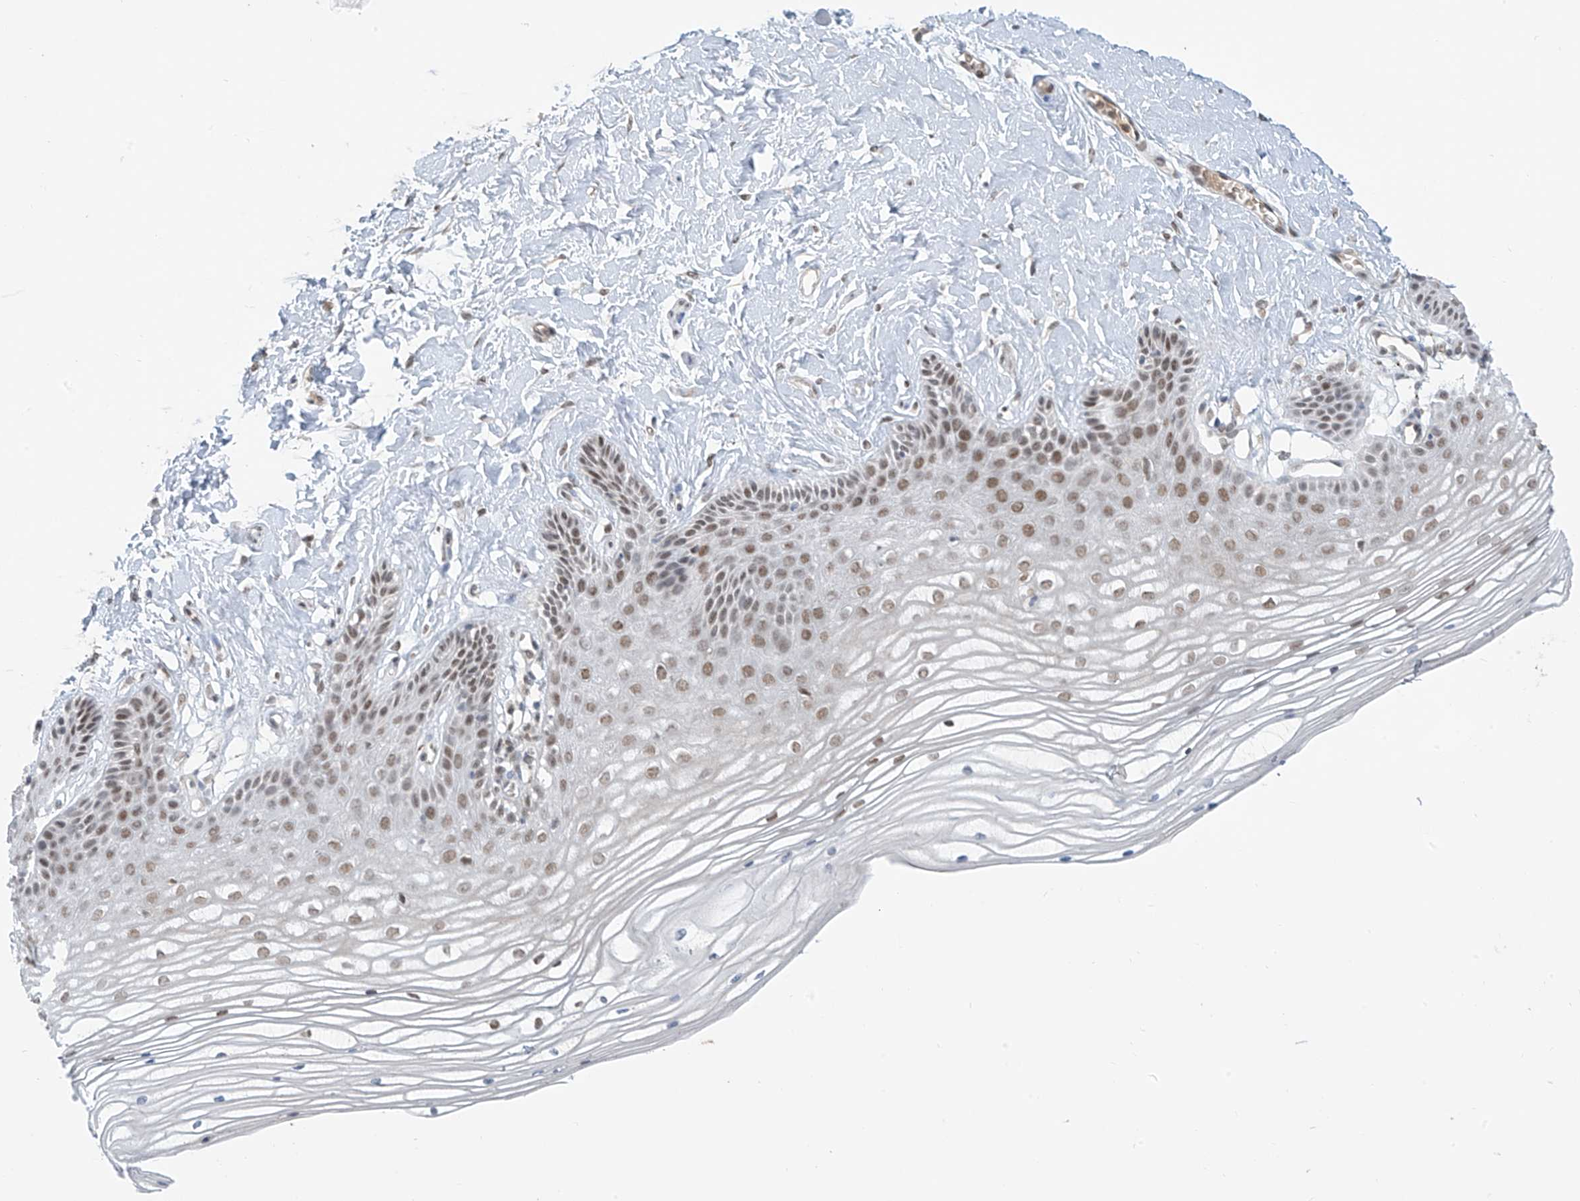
{"staining": {"intensity": "moderate", "quantity": ">75%", "location": "nuclear"}, "tissue": "vagina", "cell_type": "Squamous epithelial cells", "image_type": "normal", "snomed": [{"axis": "morphology", "description": "Normal tissue, NOS"}, {"axis": "topography", "description": "Vagina"}, {"axis": "topography", "description": "Cervix"}], "caption": "Squamous epithelial cells exhibit moderate nuclear expression in about >75% of cells in unremarkable vagina. The staining is performed using DAB brown chromogen to label protein expression. The nuclei are counter-stained blue using hematoxylin.", "gene": "MCM9", "patient": {"sex": "female", "age": 40}}